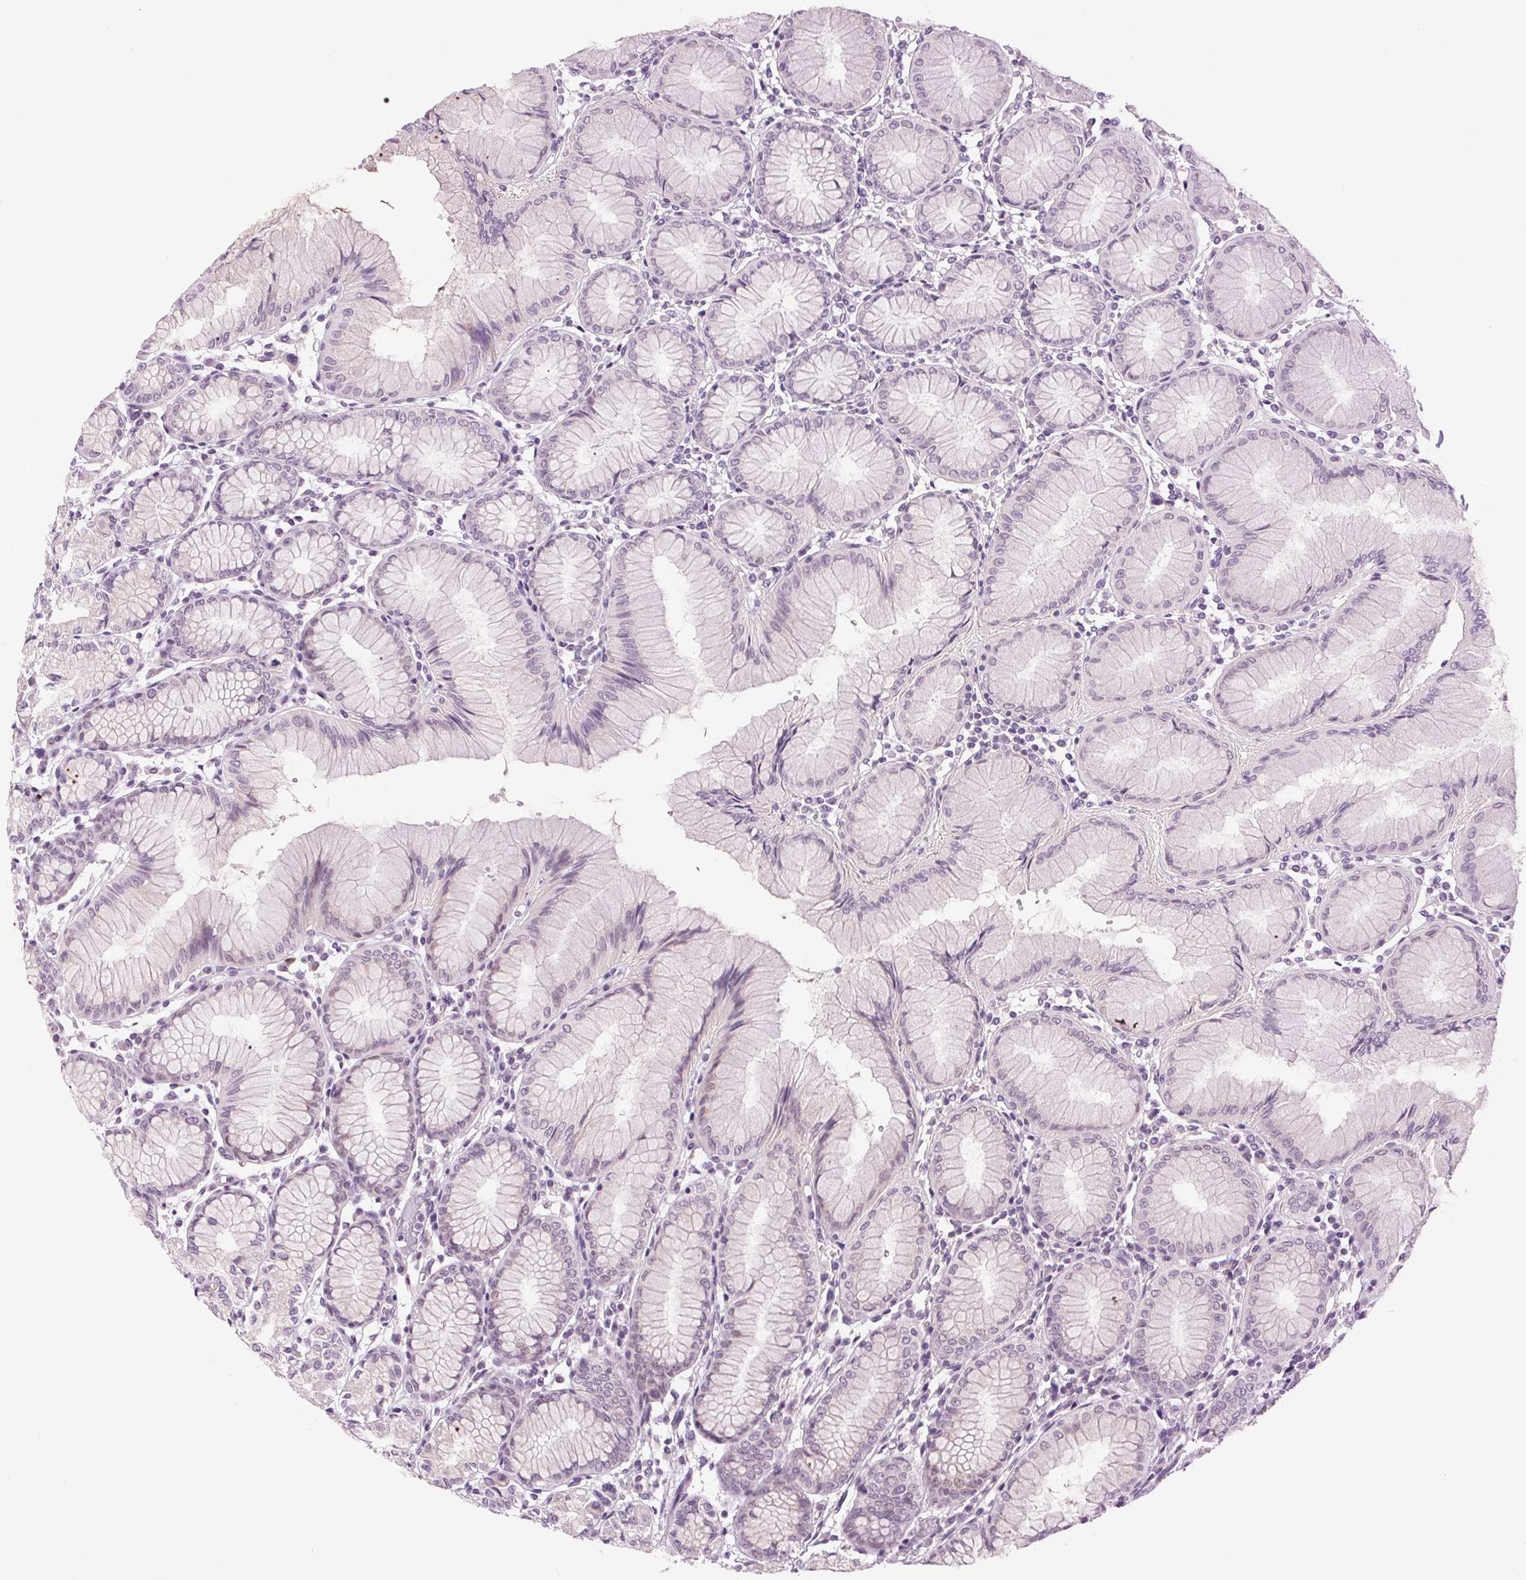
{"staining": {"intensity": "negative", "quantity": "none", "location": "none"}, "tissue": "stomach", "cell_type": "Glandular cells", "image_type": "normal", "snomed": [{"axis": "morphology", "description": "Normal tissue, NOS"}, {"axis": "topography", "description": "Stomach"}], "caption": "High magnification brightfield microscopy of unremarkable stomach stained with DAB (3,3'-diaminobenzidine) (brown) and counterstained with hematoxylin (blue): glandular cells show no significant positivity. The staining was performed using DAB to visualize the protein expression in brown, while the nuclei were stained in blue with hematoxylin (Magnification: 20x).", "gene": "SMIM13", "patient": {"sex": "female", "age": 57}}